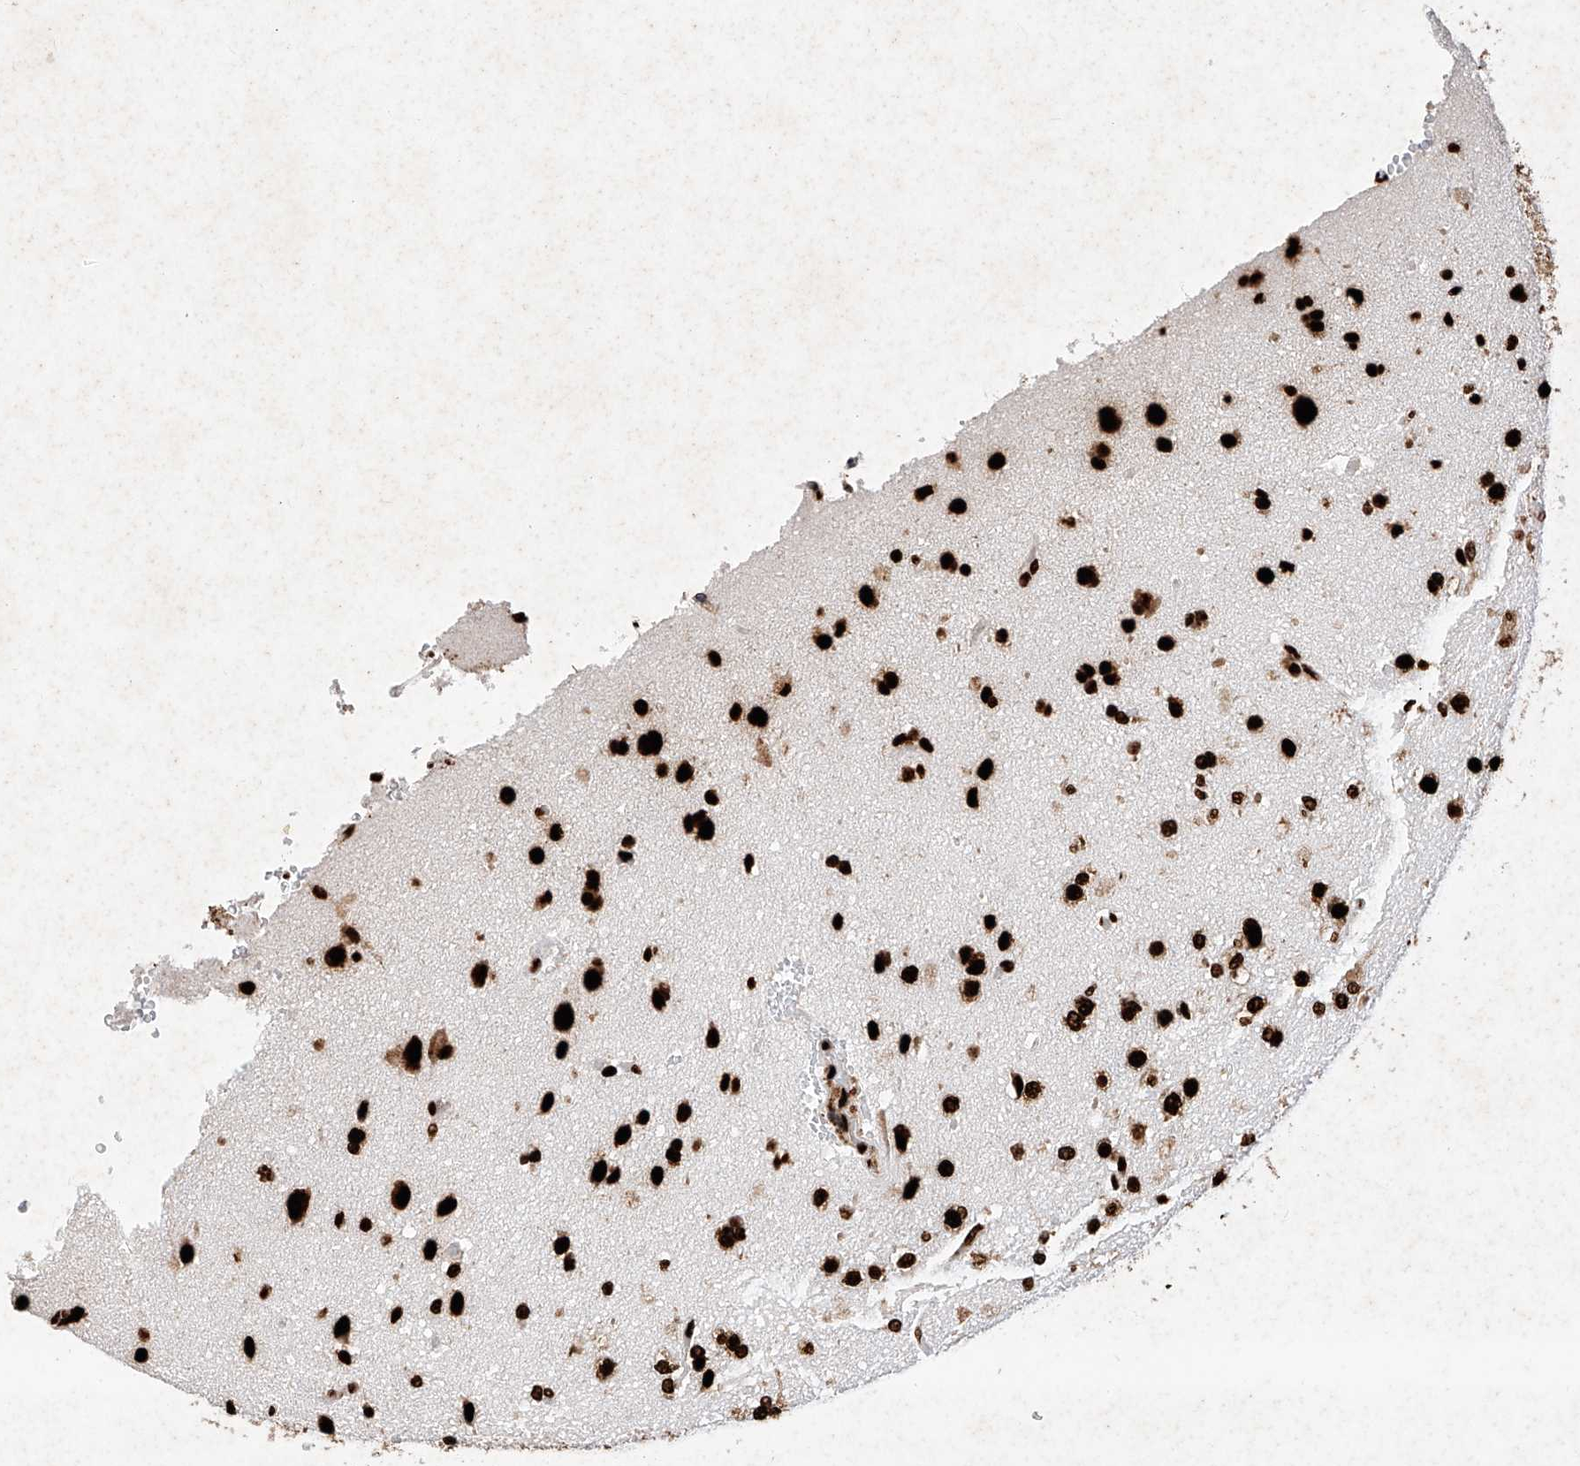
{"staining": {"intensity": "strong", "quantity": ">75%", "location": "nuclear"}, "tissue": "glioma", "cell_type": "Tumor cells", "image_type": "cancer", "snomed": [{"axis": "morphology", "description": "Glioma, malignant, High grade"}, {"axis": "topography", "description": "Brain"}], "caption": "Immunohistochemical staining of glioma exhibits high levels of strong nuclear protein positivity in about >75% of tumor cells.", "gene": "SRSF6", "patient": {"sex": "male", "age": 71}}